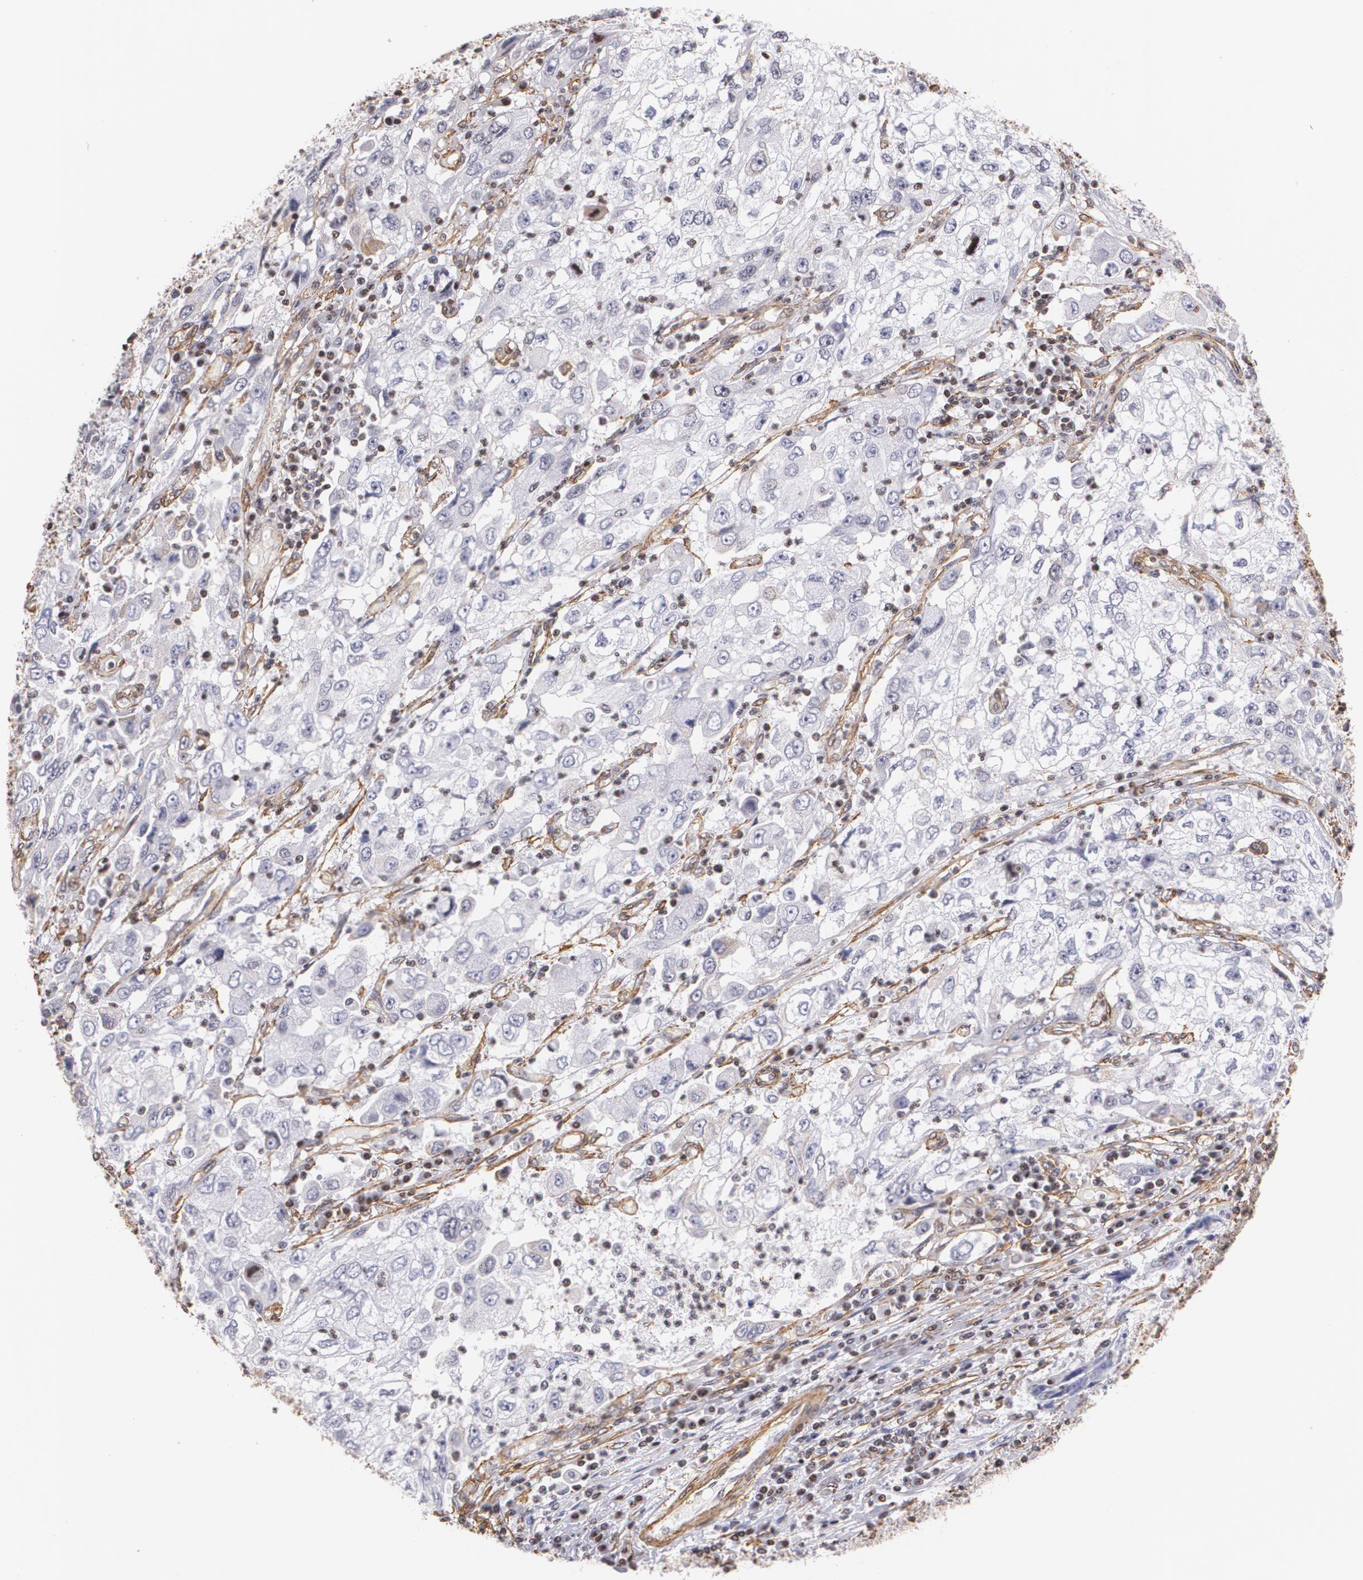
{"staining": {"intensity": "weak", "quantity": "<25%", "location": "cytoplasmic/membranous"}, "tissue": "cervical cancer", "cell_type": "Tumor cells", "image_type": "cancer", "snomed": [{"axis": "morphology", "description": "Squamous cell carcinoma, NOS"}, {"axis": "topography", "description": "Cervix"}], "caption": "High power microscopy histopathology image of an immunohistochemistry histopathology image of cervical cancer (squamous cell carcinoma), revealing no significant positivity in tumor cells.", "gene": "VAMP1", "patient": {"sex": "female", "age": 36}}